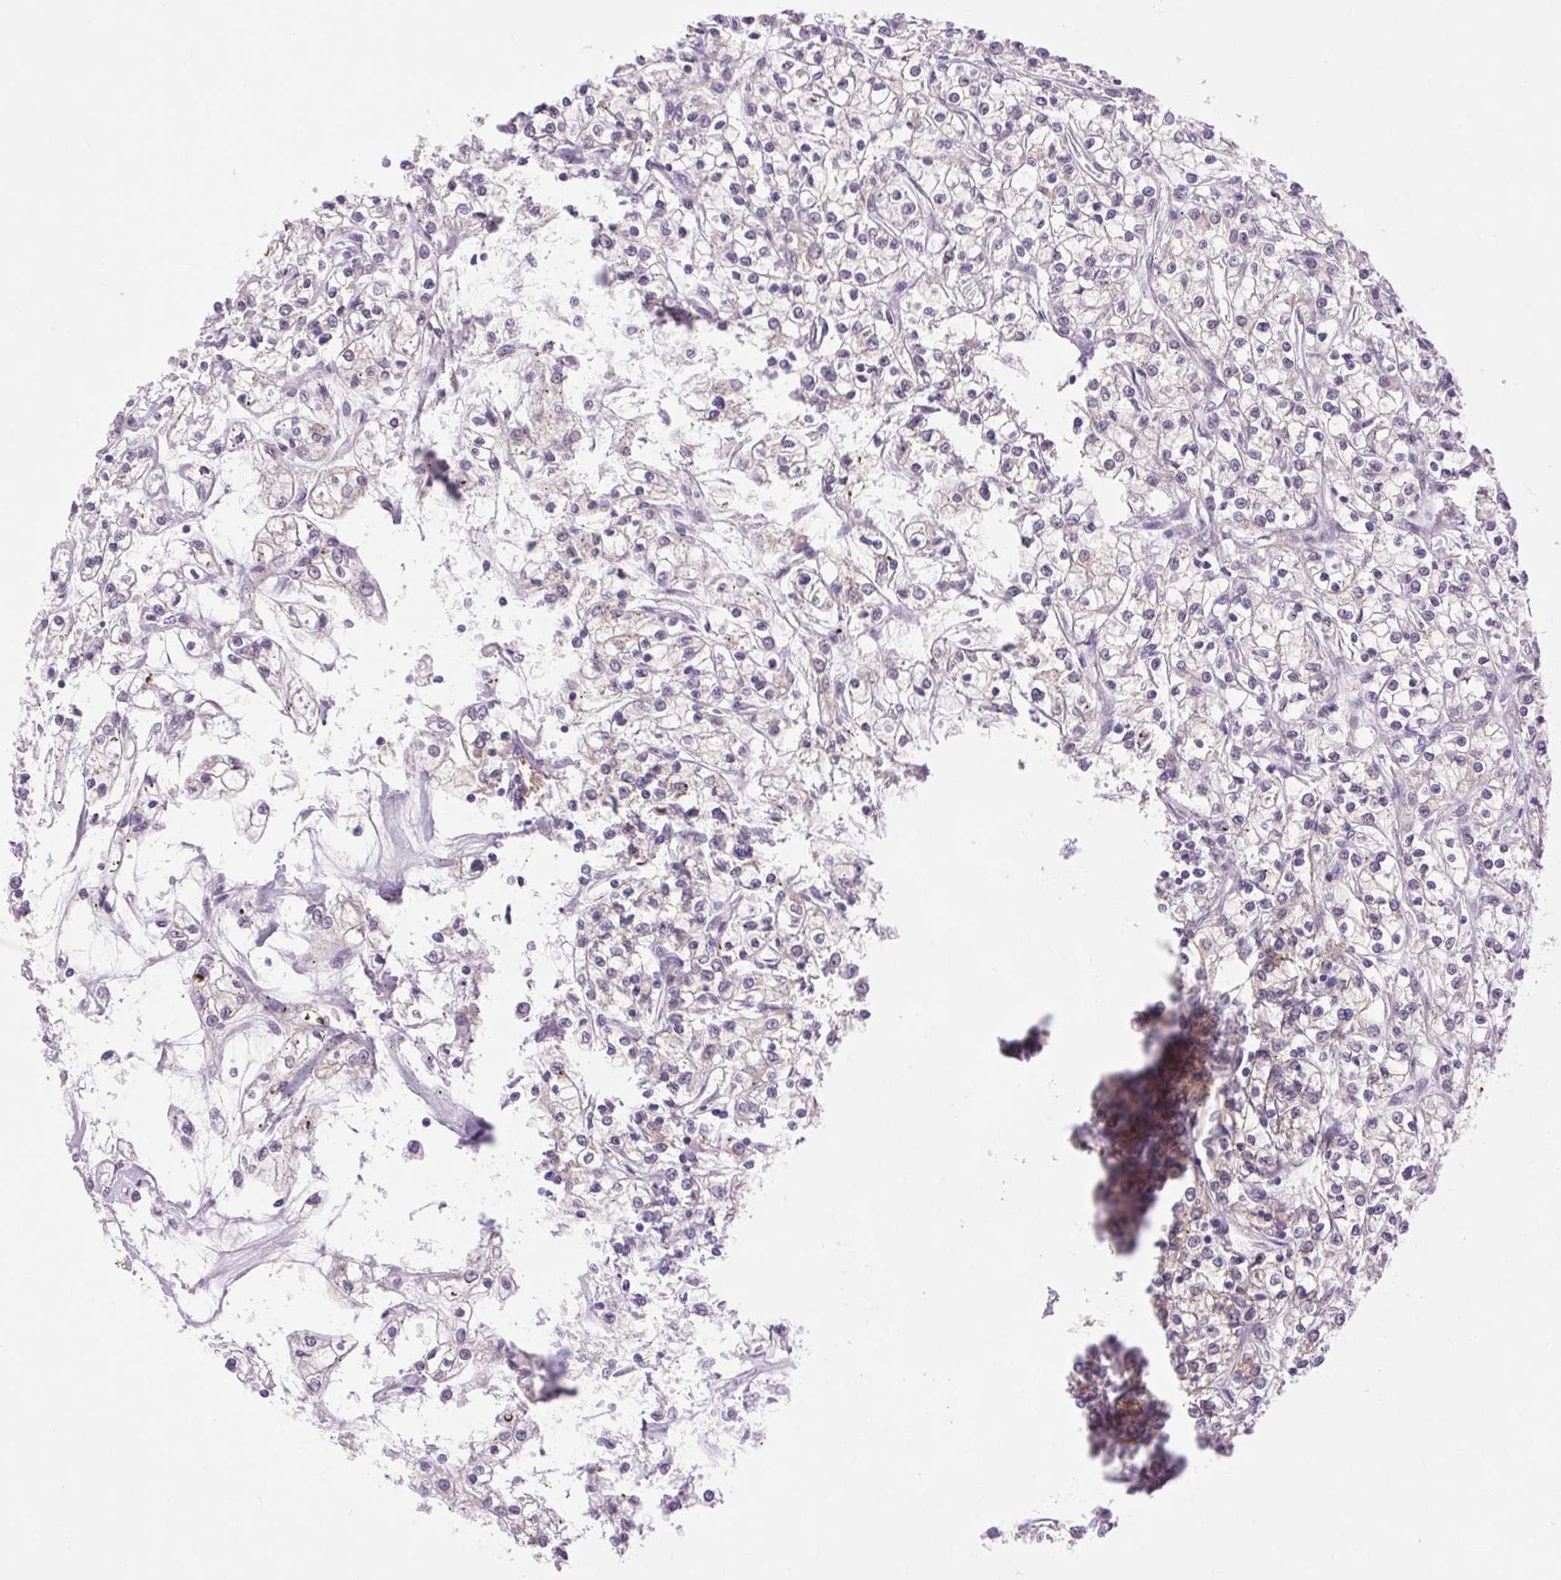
{"staining": {"intensity": "negative", "quantity": "none", "location": "none"}, "tissue": "renal cancer", "cell_type": "Tumor cells", "image_type": "cancer", "snomed": [{"axis": "morphology", "description": "Adenocarcinoma, NOS"}, {"axis": "topography", "description": "Kidney"}], "caption": "The immunohistochemistry micrograph has no significant staining in tumor cells of renal cancer (adenocarcinoma) tissue. The staining was performed using DAB (3,3'-diaminobenzidine) to visualize the protein expression in brown, while the nuclei were stained in blue with hematoxylin (Magnification: 20x).", "gene": "SOWAHC", "patient": {"sex": "female", "age": 59}}